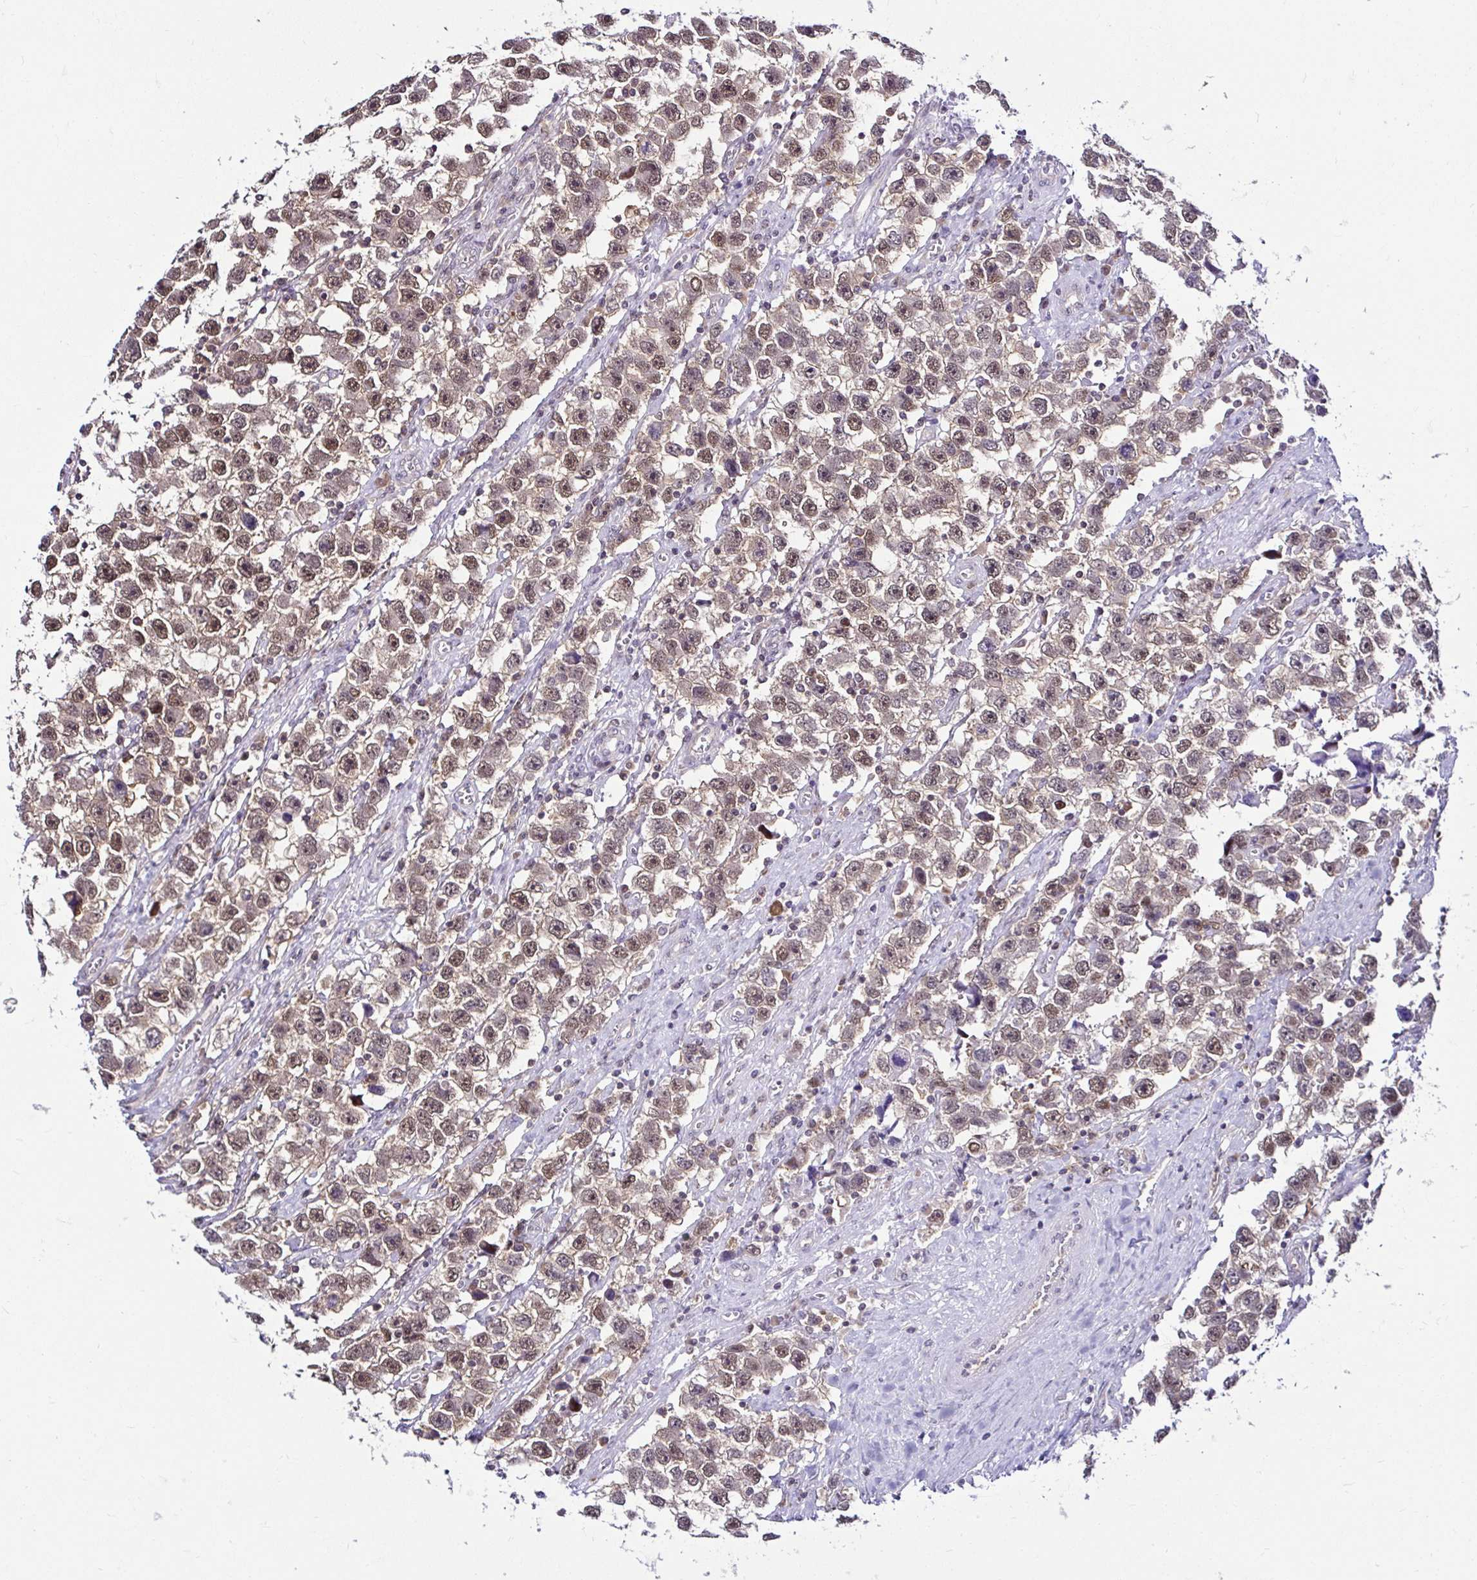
{"staining": {"intensity": "moderate", "quantity": "25%-75%", "location": "nuclear"}, "tissue": "testis cancer", "cell_type": "Tumor cells", "image_type": "cancer", "snomed": [{"axis": "morphology", "description": "Seminoma, NOS"}, {"axis": "topography", "description": "Testis"}], "caption": "About 25%-75% of tumor cells in human testis seminoma demonstrate moderate nuclear protein expression as visualized by brown immunohistochemical staining.", "gene": "PSMD3", "patient": {"sex": "male", "age": 33}}